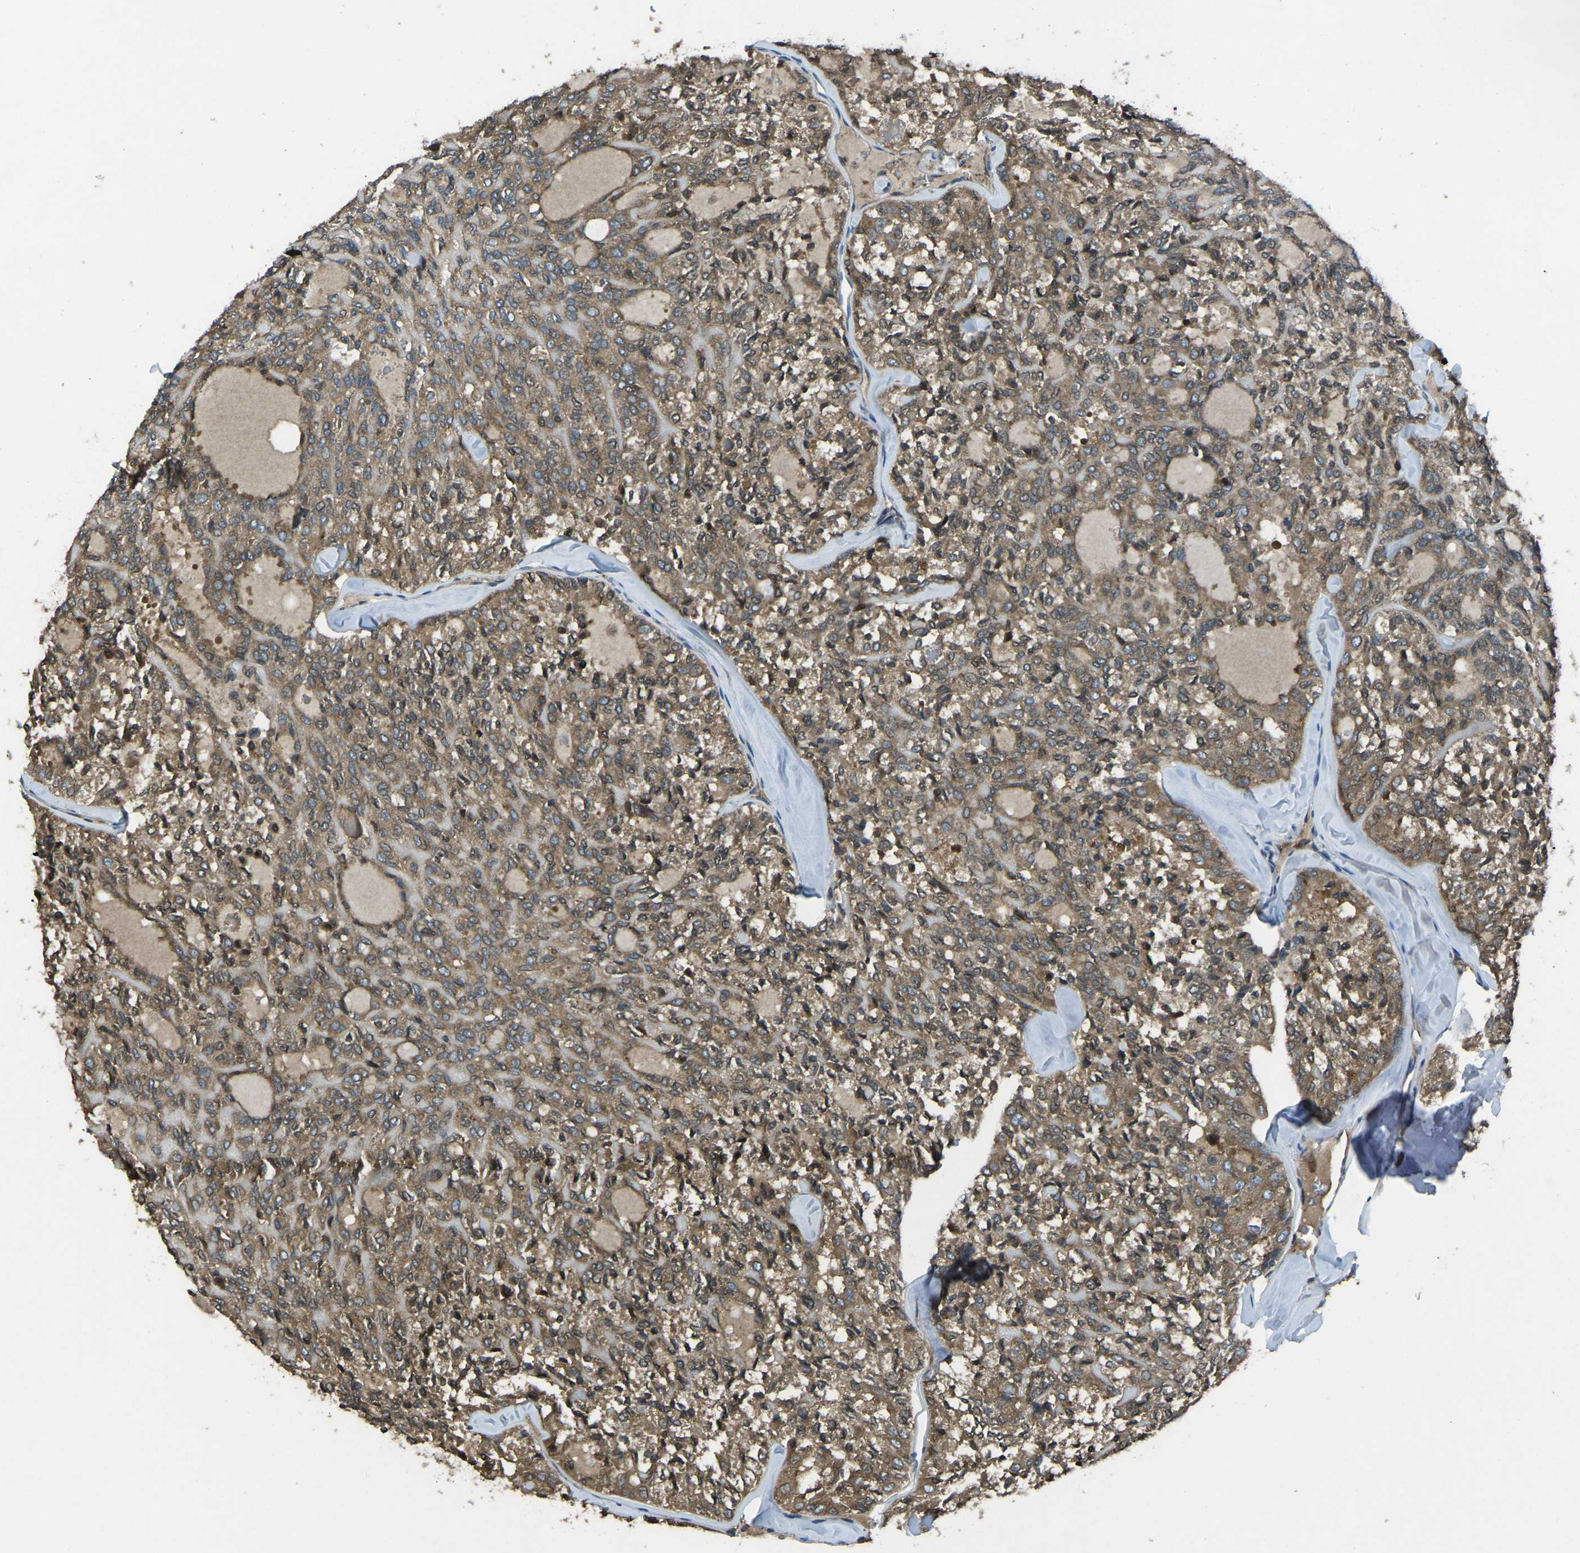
{"staining": {"intensity": "moderate", "quantity": ">75%", "location": "cytoplasmic/membranous"}, "tissue": "thyroid cancer", "cell_type": "Tumor cells", "image_type": "cancer", "snomed": [{"axis": "morphology", "description": "Follicular adenoma carcinoma, NOS"}, {"axis": "topography", "description": "Thyroid gland"}], "caption": "The micrograph exhibits staining of follicular adenoma carcinoma (thyroid), revealing moderate cytoplasmic/membranous protein staining (brown color) within tumor cells.", "gene": "AIMP1", "patient": {"sex": "male", "age": 75}}